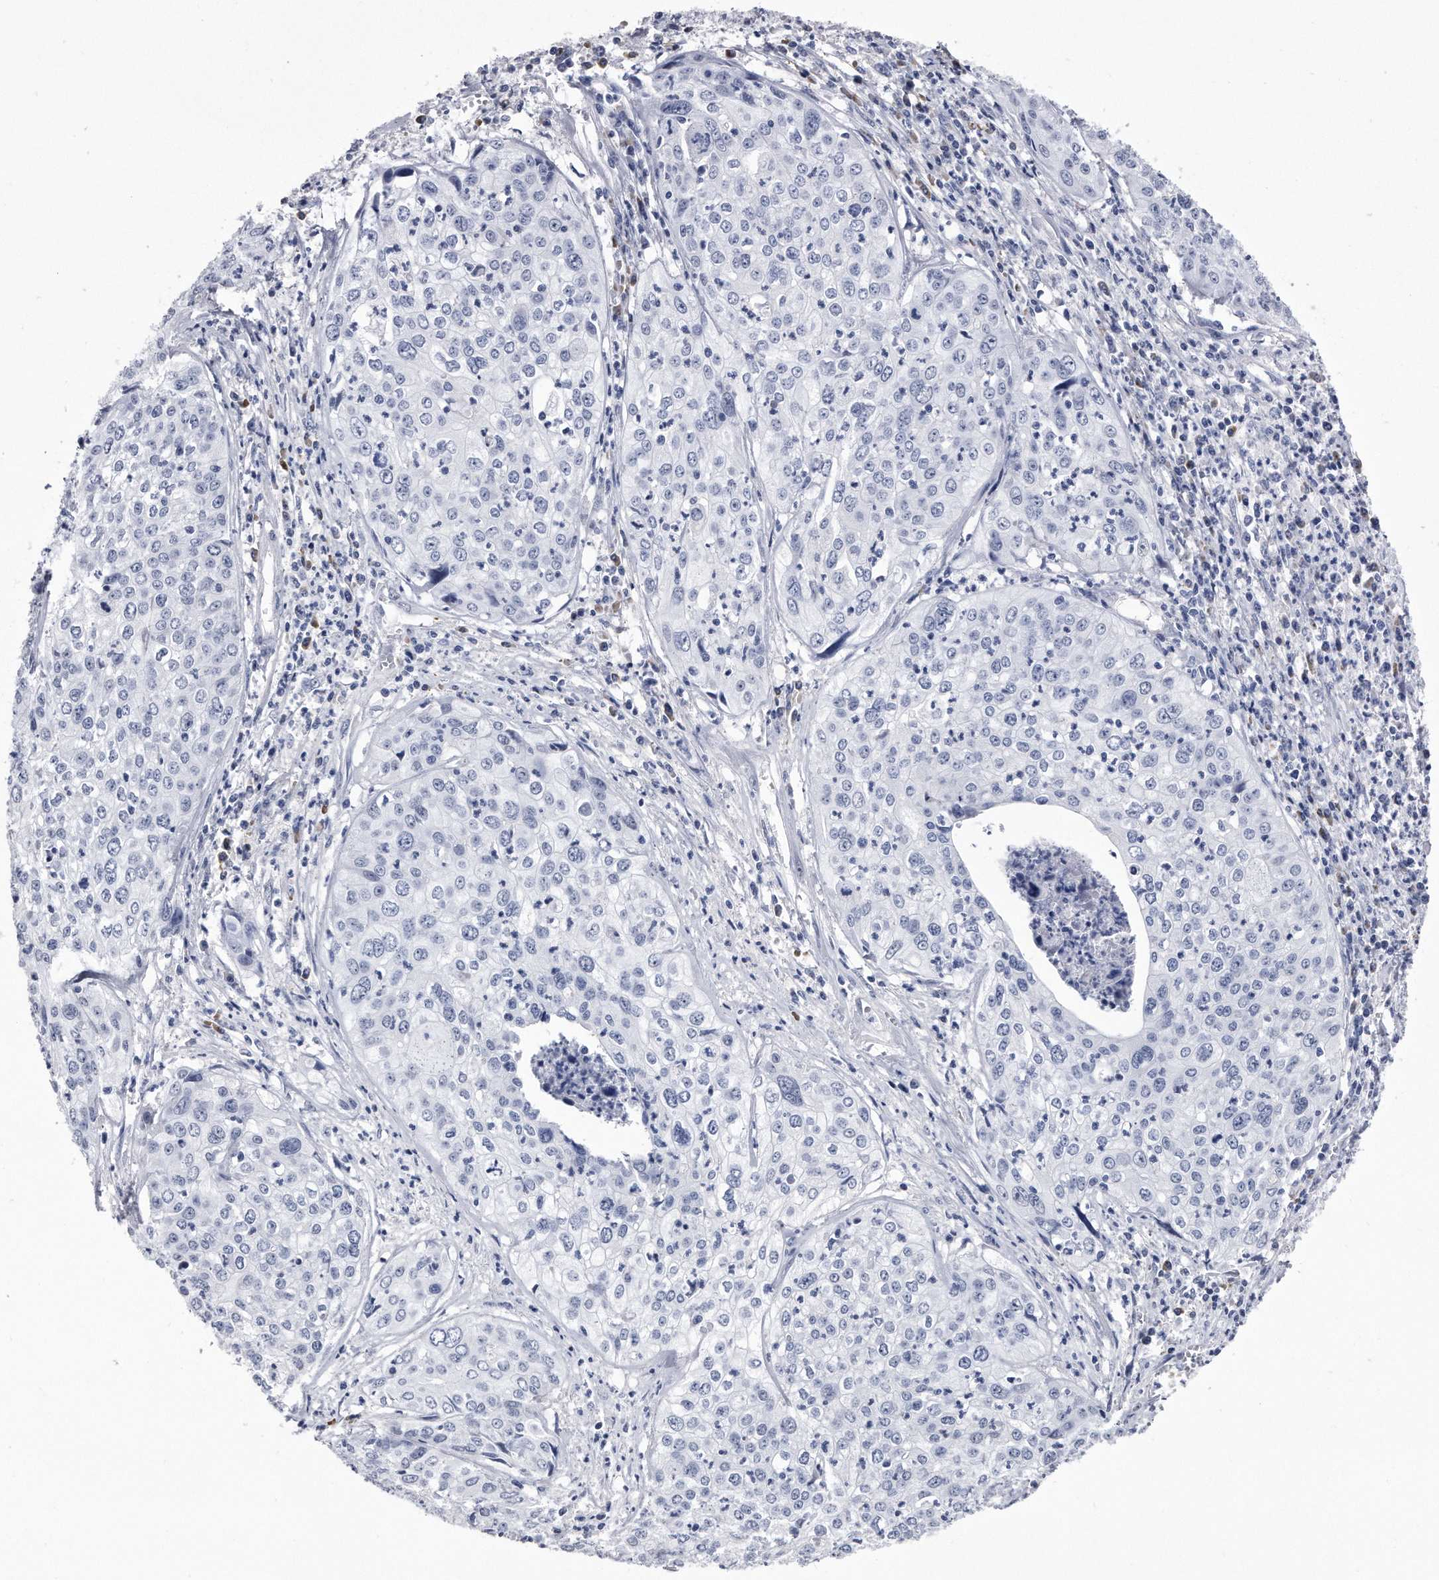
{"staining": {"intensity": "negative", "quantity": "none", "location": "none"}, "tissue": "cervical cancer", "cell_type": "Tumor cells", "image_type": "cancer", "snomed": [{"axis": "morphology", "description": "Squamous cell carcinoma, NOS"}, {"axis": "topography", "description": "Cervix"}], "caption": "Tumor cells show no significant protein expression in squamous cell carcinoma (cervical).", "gene": "KCTD8", "patient": {"sex": "female", "age": 31}}